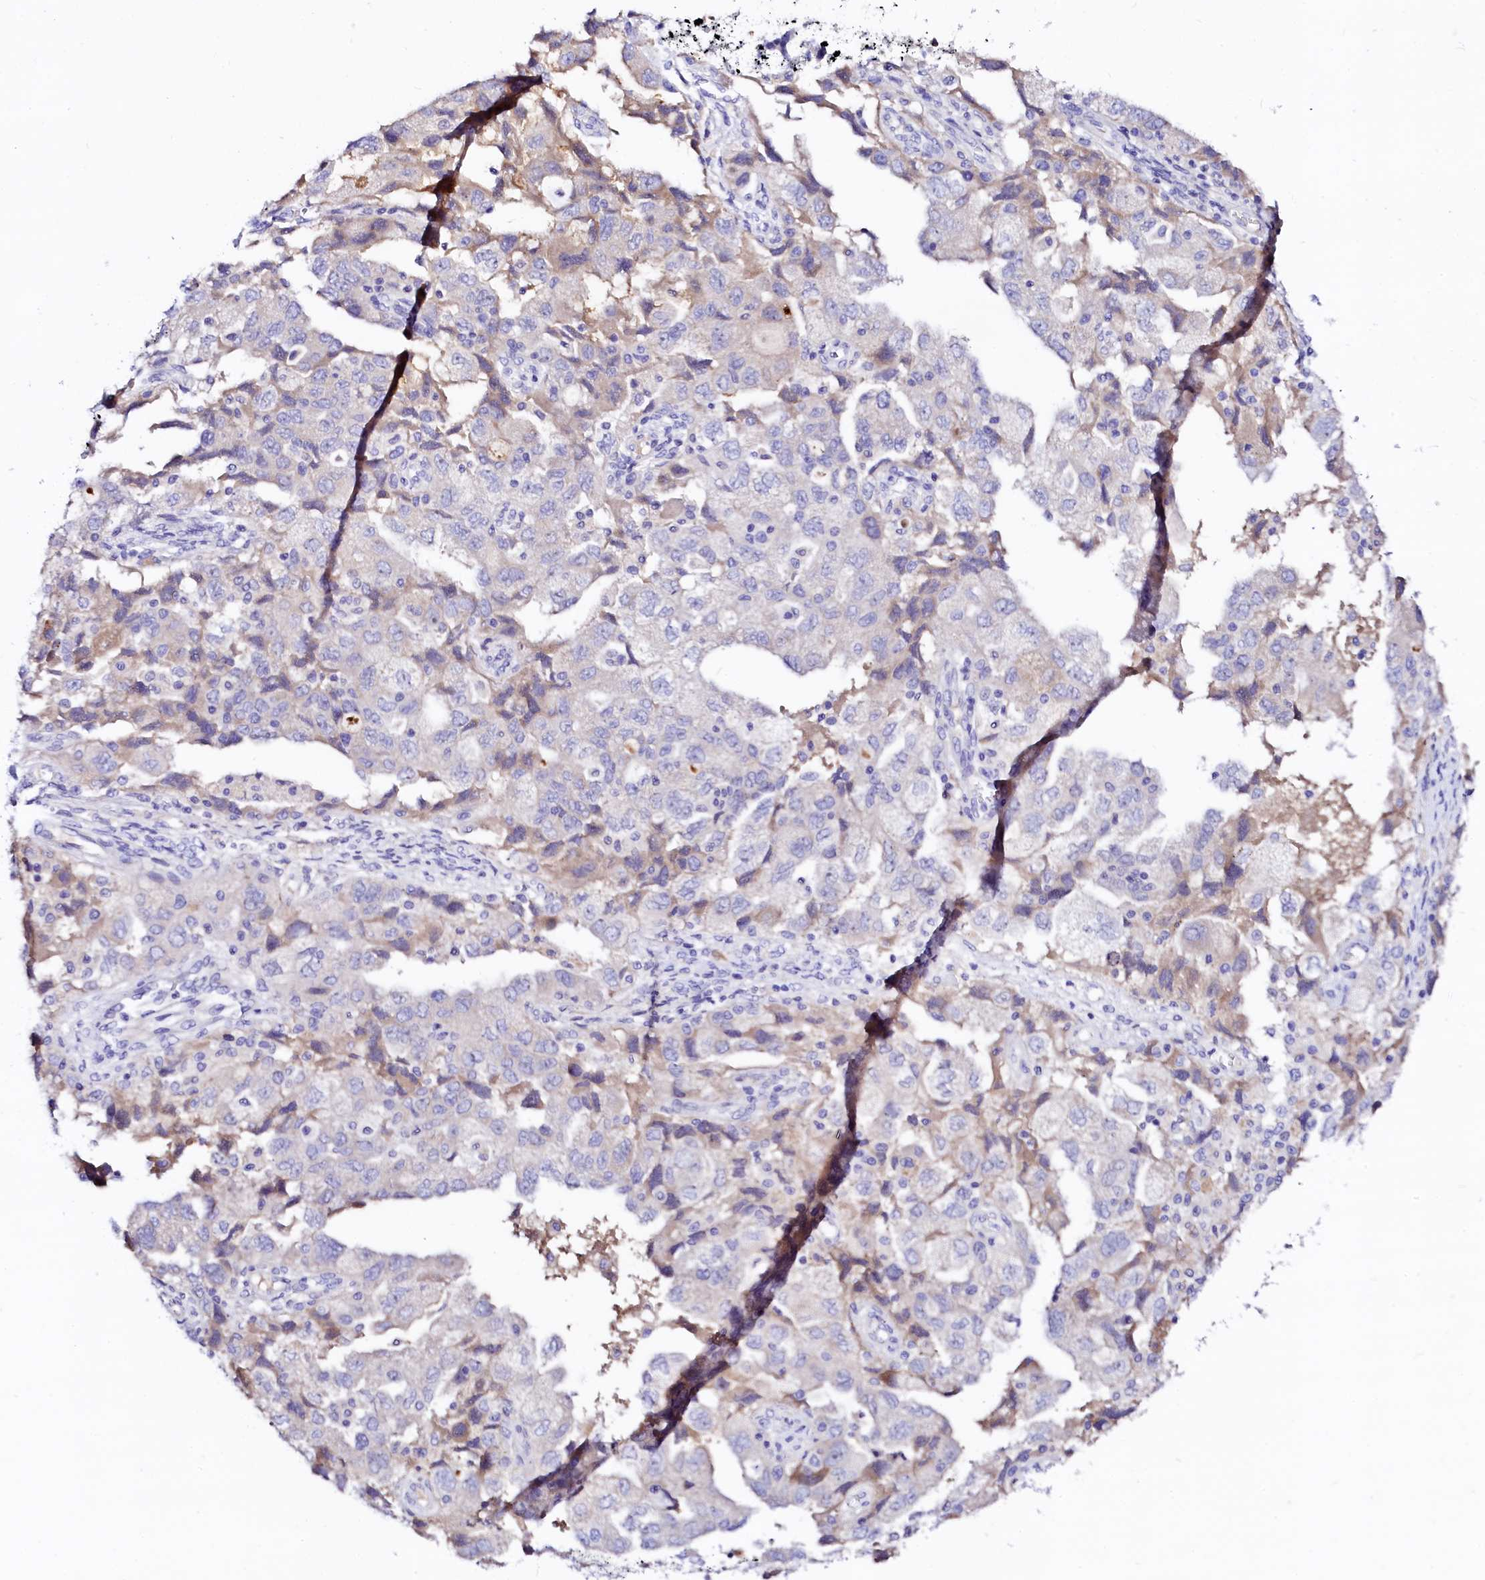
{"staining": {"intensity": "weak", "quantity": "<25%", "location": "cytoplasmic/membranous"}, "tissue": "ovarian cancer", "cell_type": "Tumor cells", "image_type": "cancer", "snomed": [{"axis": "morphology", "description": "Carcinoma, NOS"}, {"axis": "morphology", "description": "Cystadenocarcinoma, serous, NOS"}, {"axis": "topography", "description": "Ovary"}], "caption": "An immunohistochemistry histopathology image of ovarian cancer is shown. There is no staining in tumor cells of ovarian cancer.", "gene": "BTBD16", "patient": {"sex": "female", "age": 69}}